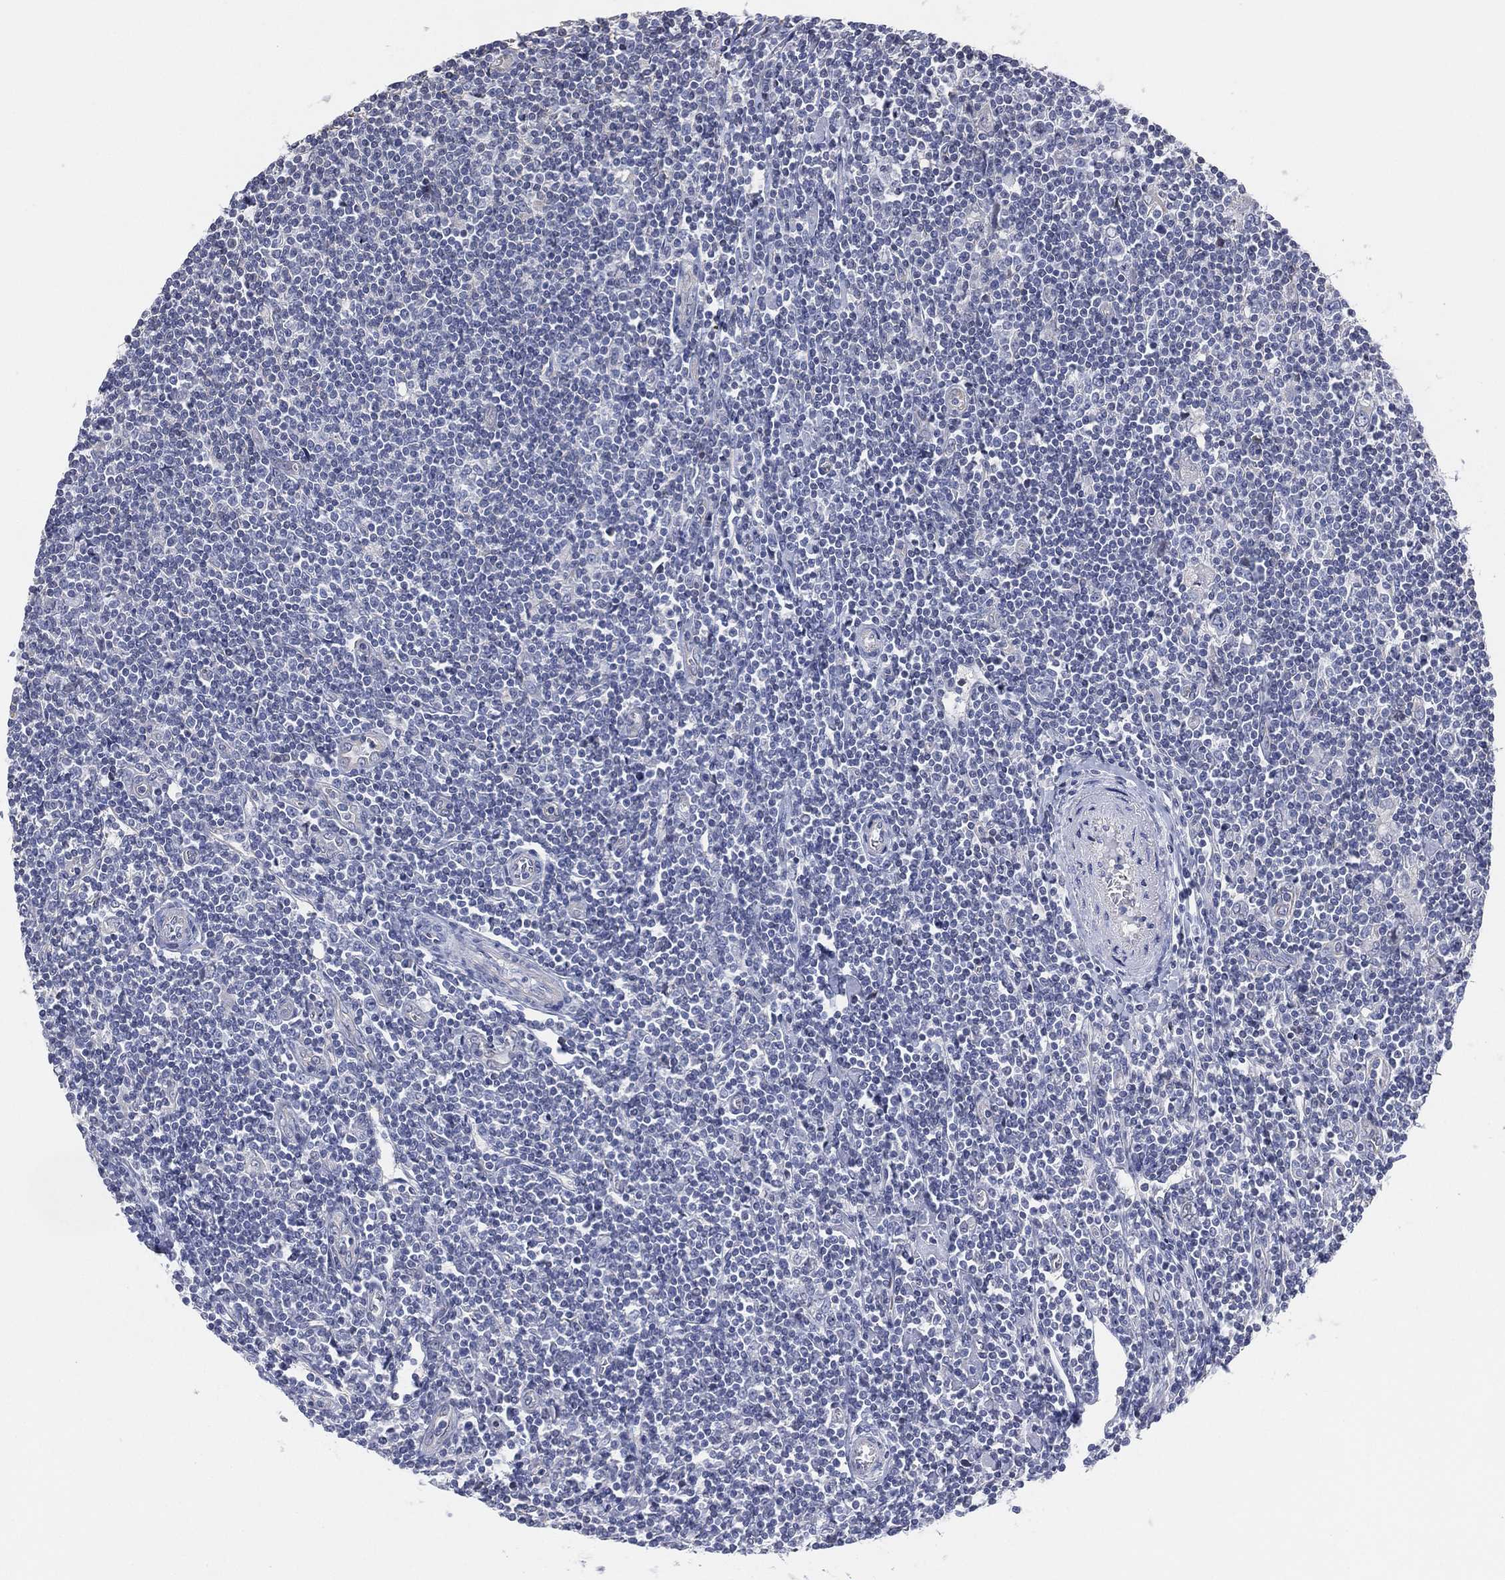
{"staining": {"intensity": "negative", "quantity": "none", "location": "none"}, "tissue": "lymphoma", "cell_type": "Tumor cells", "image_type": "cancer", "snomed": [{"axis": "morphology", "description": "Hodgkin's disease, NOS"}, {"axis": "topography", "description": "Lymph node"}], "caption": "This image is of Hodgkin's disease stained with immunohistochemistry to label a protein in brown with the nuclei are counter-stained blue. There is no staining in tumor cells.", "gene": "CFTR", "patient": {"sex": "male", "age": 40}}